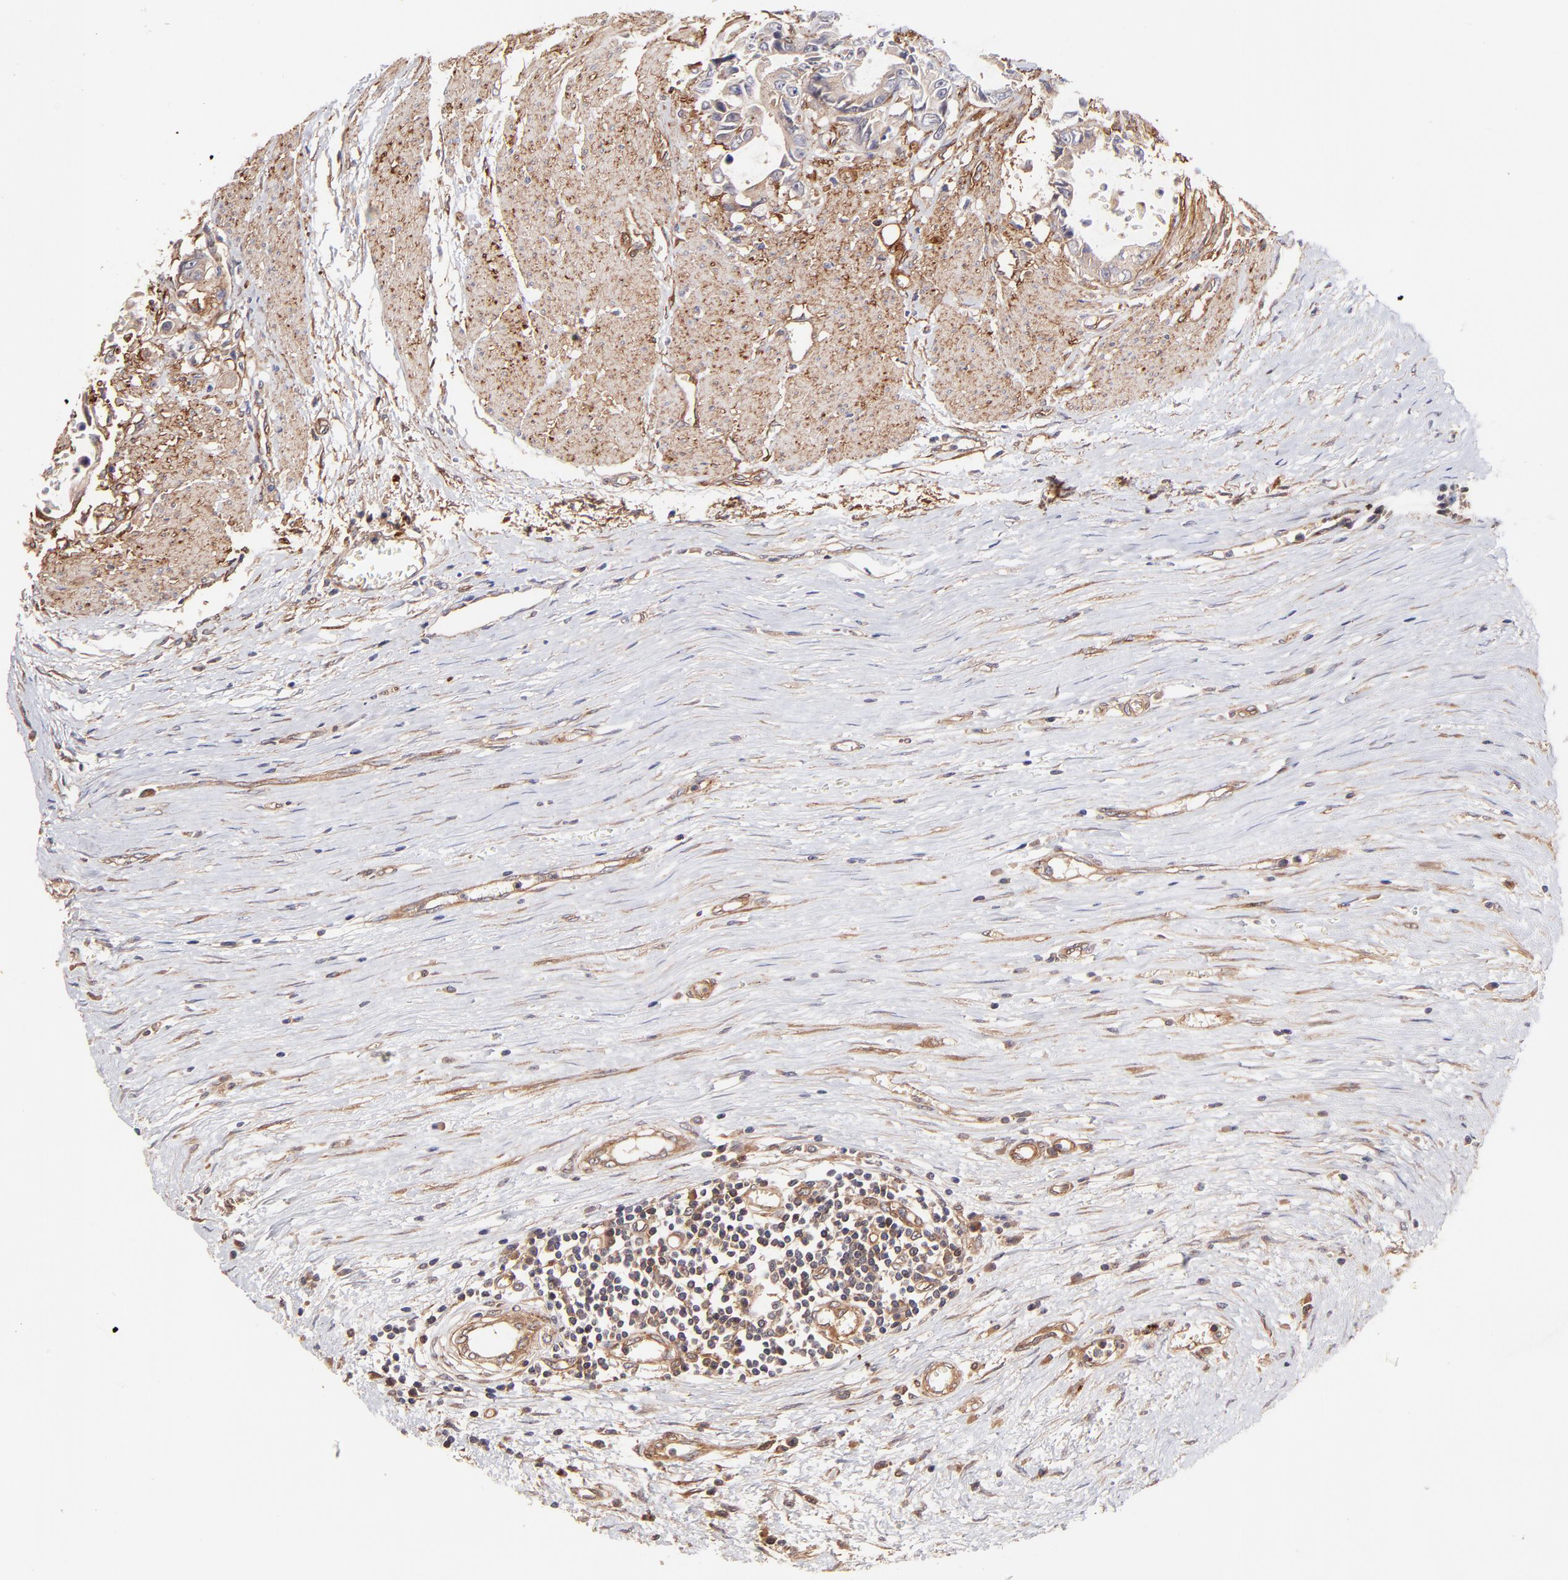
{"staining": {"intensity": "moderate", "quantity": ">75%", "location": "cytoplasmic/membranous,nuclear"}, "tissue": "colorectal cancer", "cell_type": "Tumor cells", "image_type": "cancer", "snomed": [{"axis": "morphology", "description": "Adenocarcinoma, NOS"}, {"axis": "topography", "description": "Rectum"}], "caption": "Moderate cytoplasmic/membranous and nuclear positivity for a protein is present in about >75% of tumor cells of colorectal adenocarcinoma using immunohistochemistry (IHC).", "gene": "ITGB1", "patient": {"sex": "female", "age": 98}}